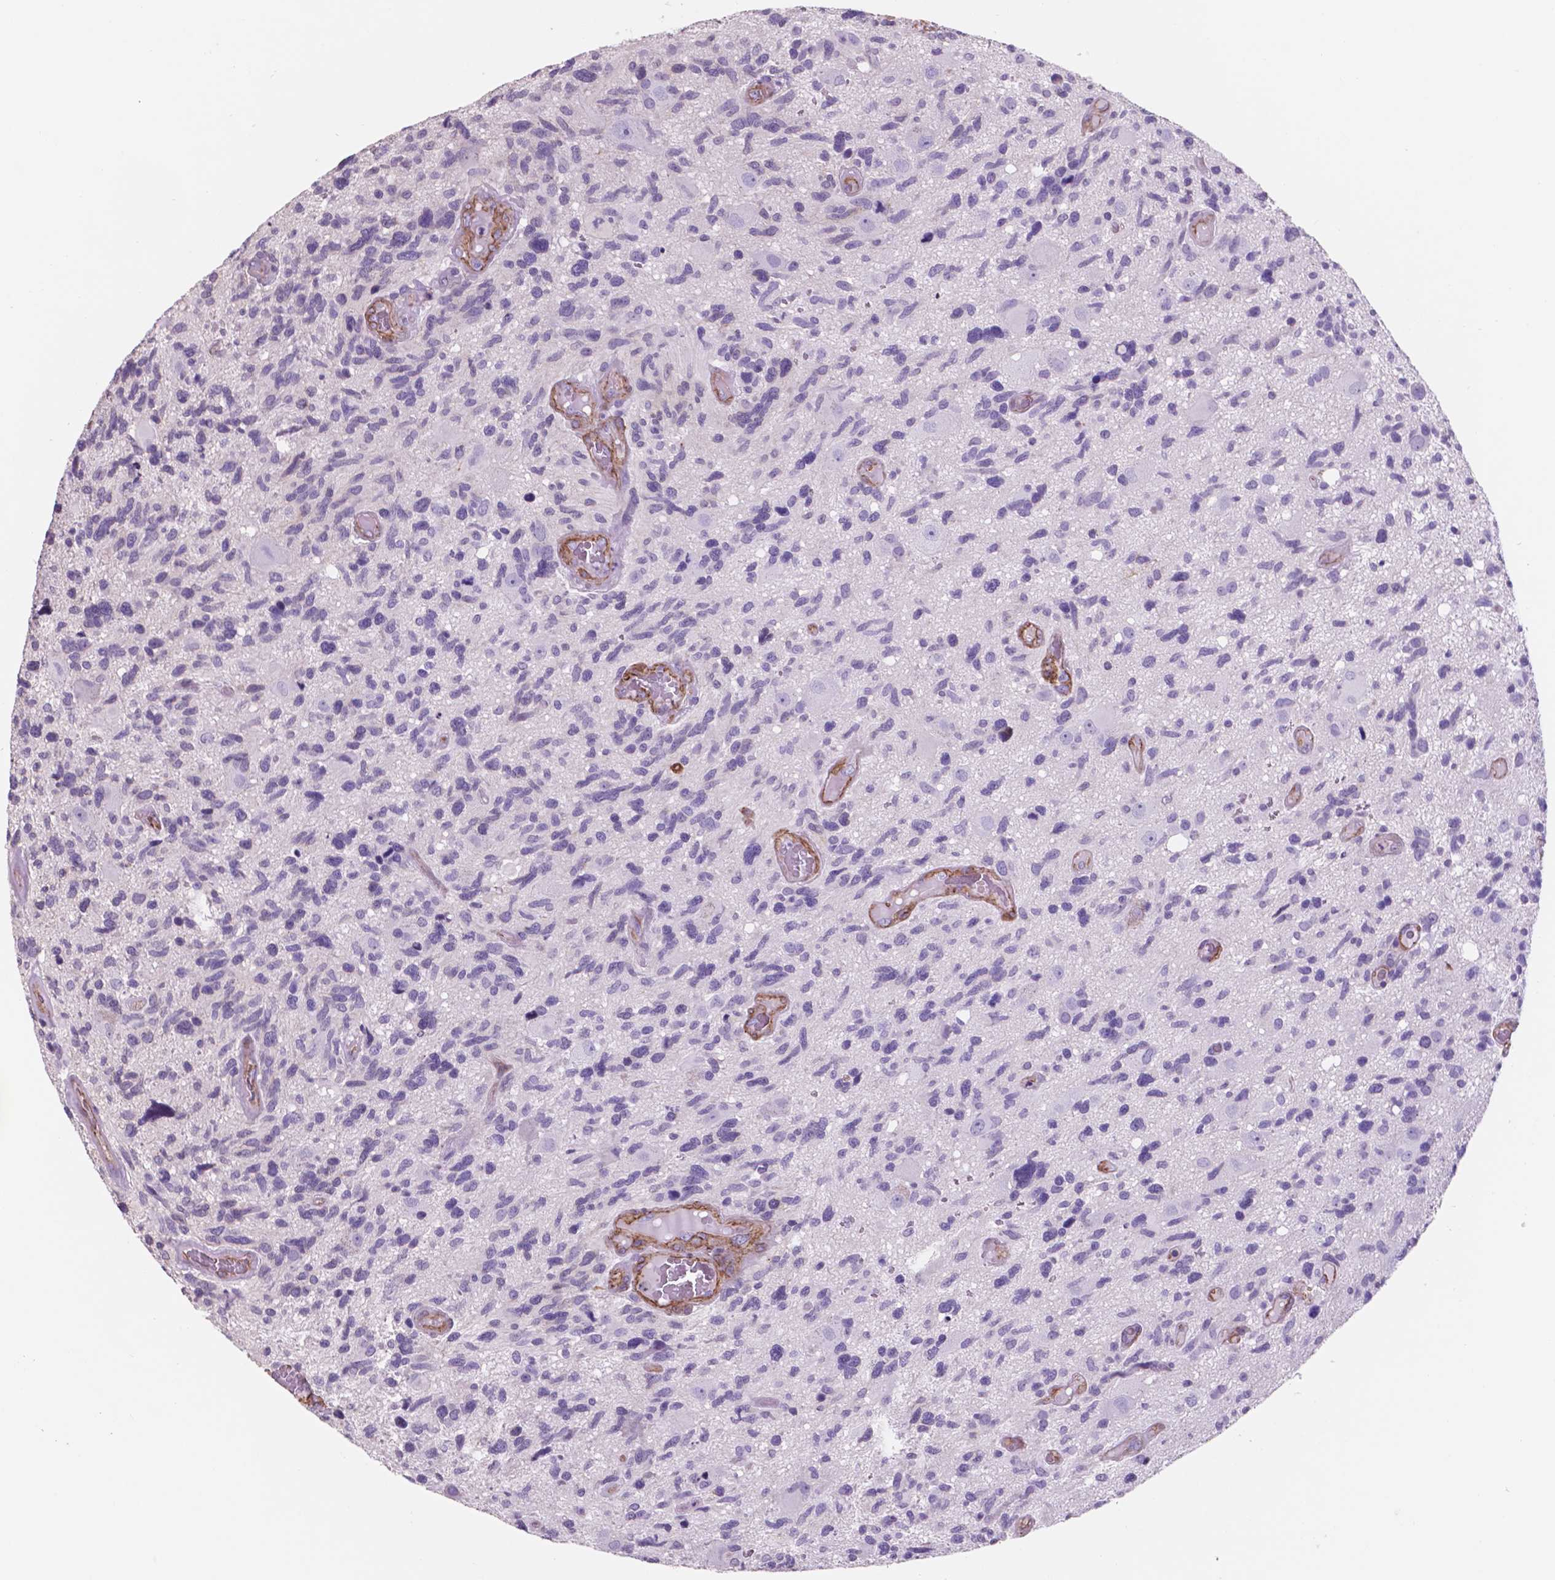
{"staining": {"intensity": "negative", "quantity": "none", "location": "none"}, "tissue": "glioma", "cell_type": "Tumor cells", "image_type": "cancer", "snomed": [{"axis": "morphology", "description": "Glioma, malignant, High grade"}, {"axis": "topography", "description": "Brain"}], "caption": "DAB (3,3'-diaminobenzidine) immunohistochemical staining of human malignant glioma (high-grade) demonstrates no significant positivity in tumor cells. The staining was performed using DAB to visualize the protein expression in brown, while the nuclei were stained in blue with hematoxylin (Magnification: 20x).", "gene": "TOR2A", "patient": {"sex": "male", "age": 49}}